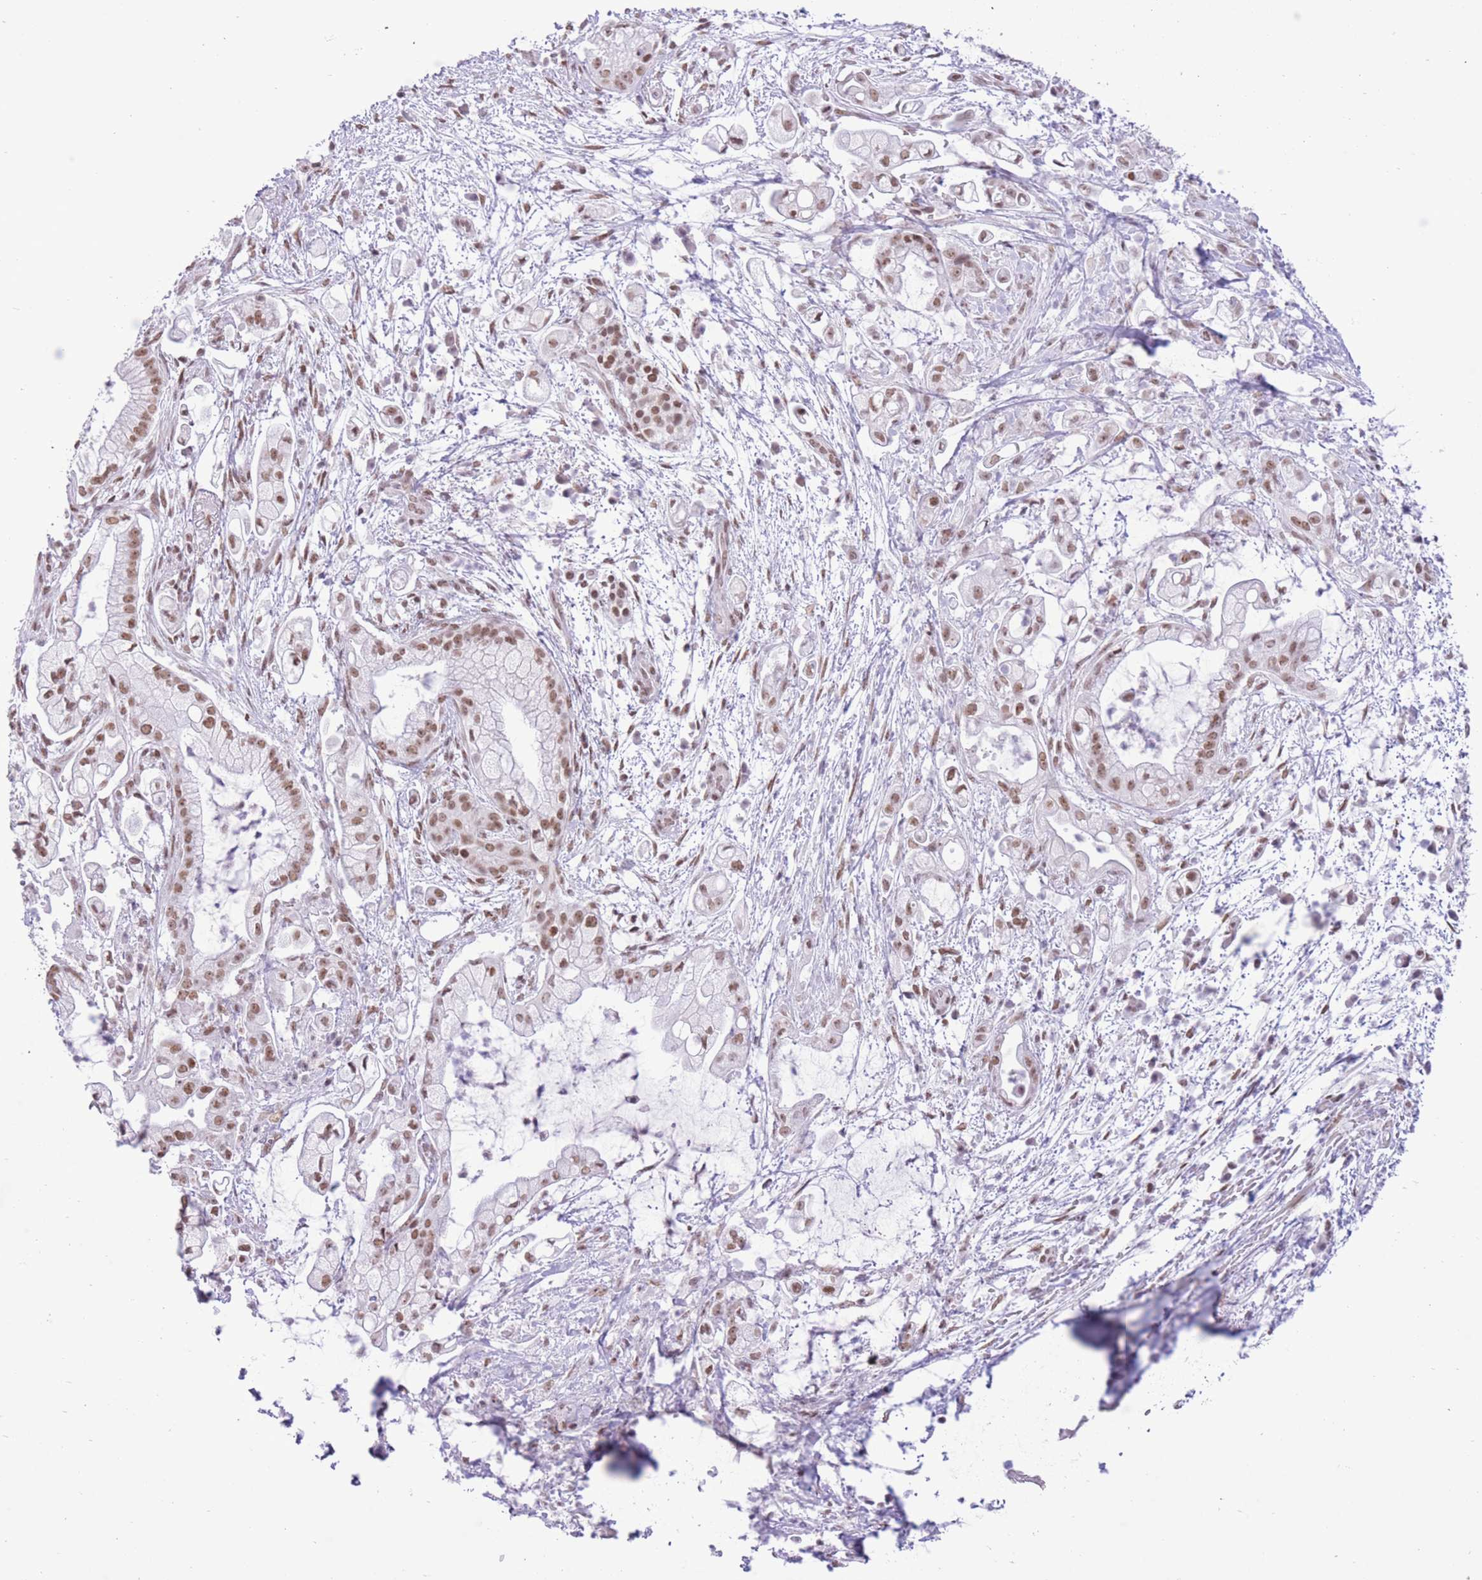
{"staining": {"intensity": "moderate", "quantity": ">75%", "location": "nuclear"}, "tissue": "pancreatic cancer", "cell_type": "Tumor cells", "image_type": "cancer", "snomed": [{"axis": "morphology", "description": "Adenocarcinoma, NOS"}, {"axis": "topography", "description": "Pancreas"}], "caption": "A high-resolution image shows immunohistochemistry (IHC) staining of pancreatic adenocarcinoma, which exhibits moderate nuclear staining in about >75% of tumor cells.", "gene": "ZBED5", "patient": {"sex": "female", "age": 69}}